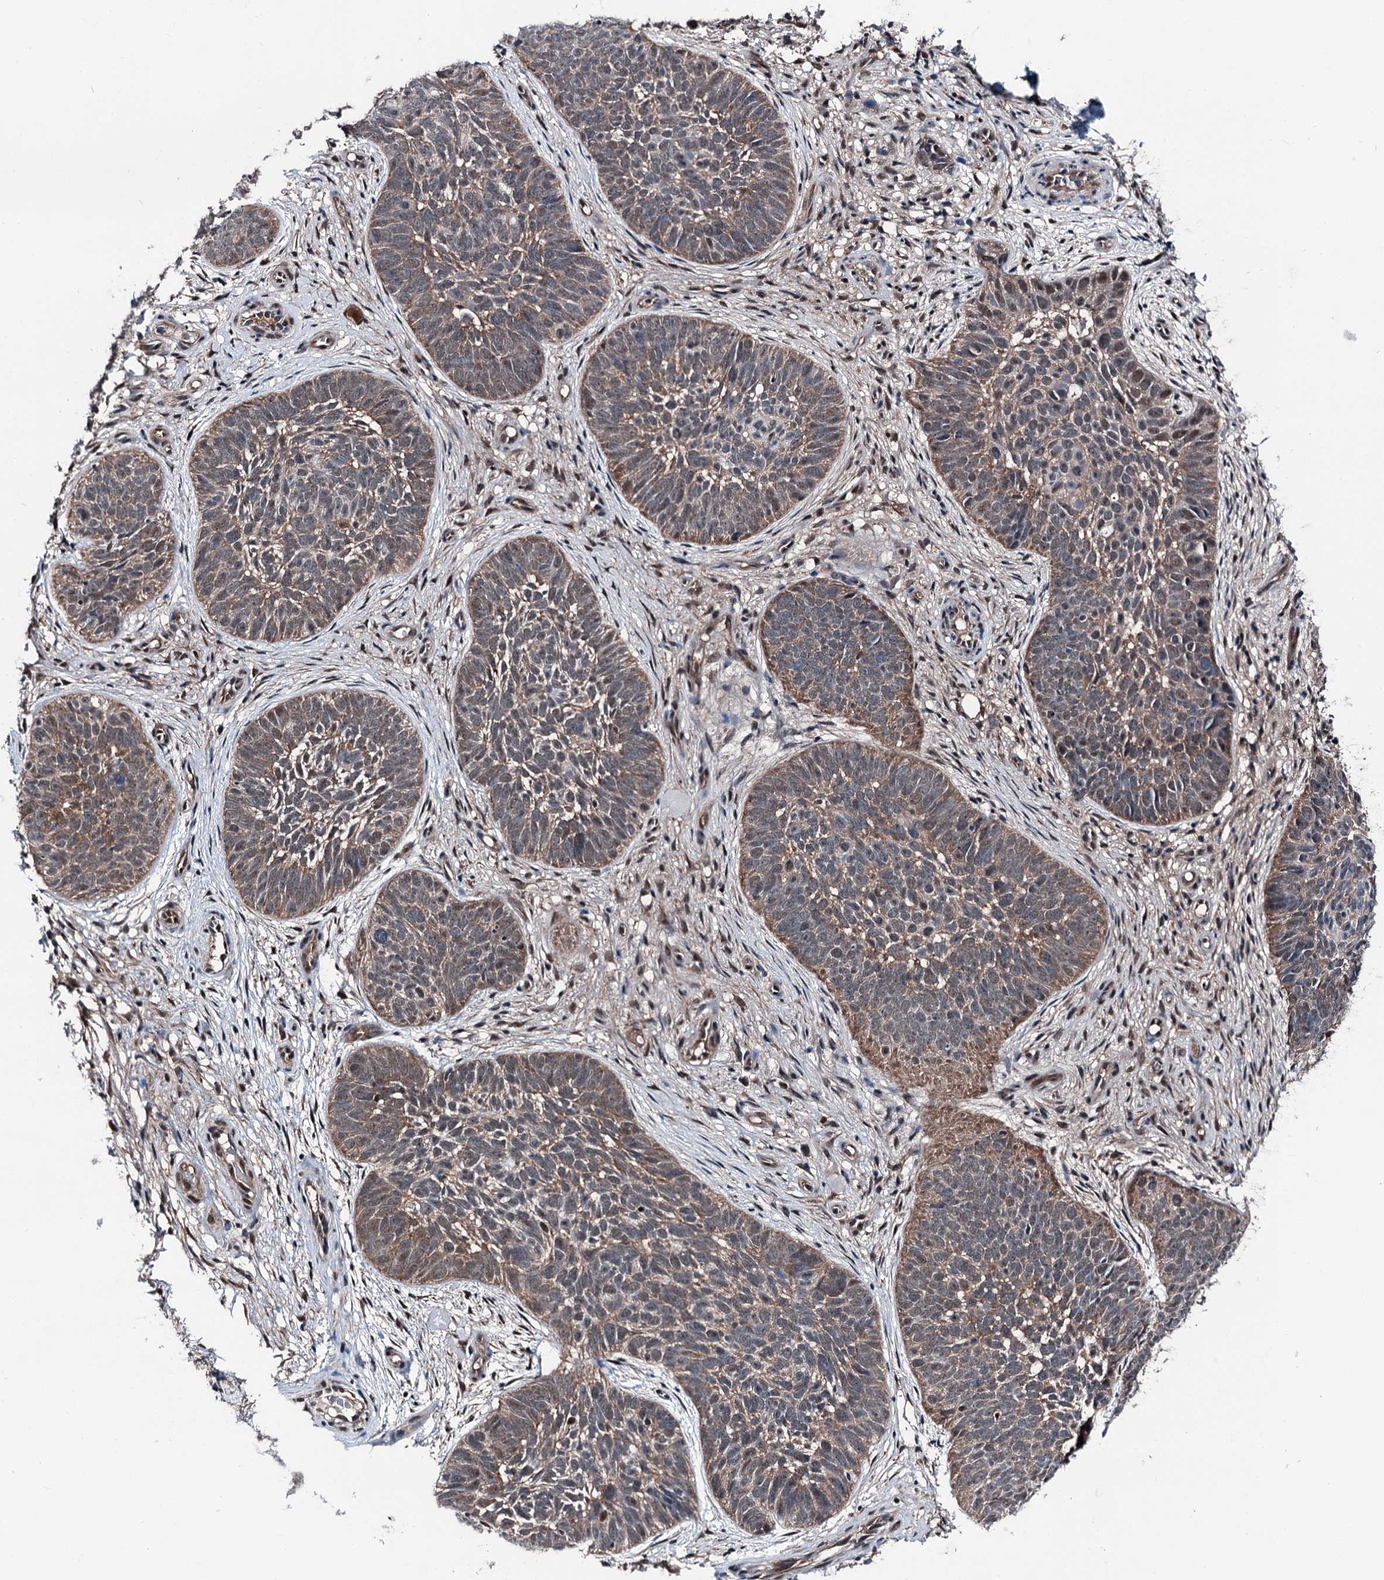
{"staining": {"intensity": "moderate", "quantity": "25%-75%", "location": "cytoplasmic/membranous,nuclear"}, "tissue": "skin cancer", "cell_type": "Tumor cells", "image_type": "cancer", "snomed": [{"axis": "morphology", "description": "Basal cell carcinoma"}, {"axis": "topography", "description": "Skin"}], "caption": "Tumor cells exhibit medium levels of moderate cytoplasmic/membranous and nuclear staining in about 25%-75% of cells in skin cancer.", "gene": "PSMD13", "patient": {"sex": "male", "age": 89}}